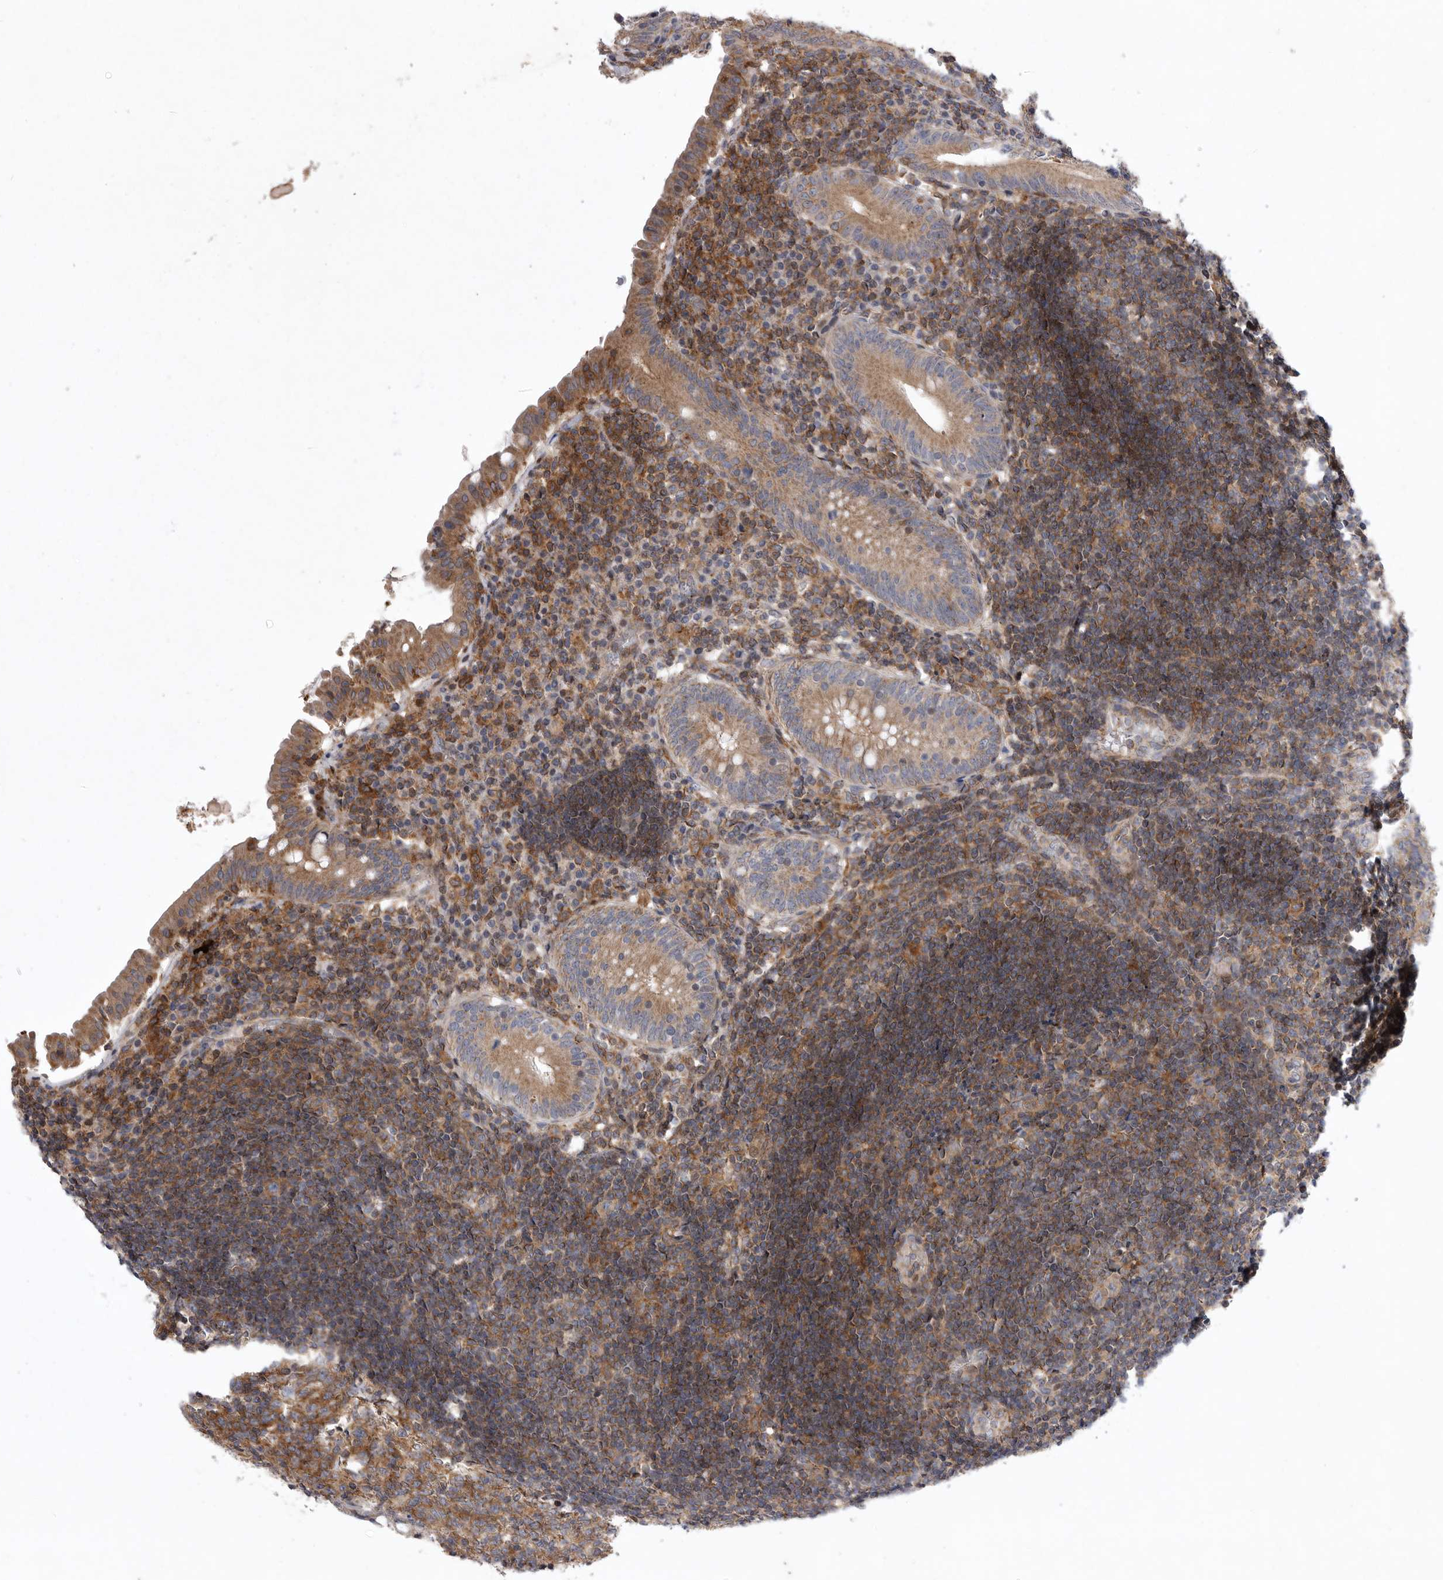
{"staining": {"intensity": "moderate", "quantity": "25%-75%", "location": "cytoplasmic/membranous"}, "tissue": "appendix", "cell_type": "Glandular cells", "image_type": "normal", "snomed": [{"axis": "morphology", "description": "Normal tissue, NOS"}, {"axis": "topography", "description": "Appendix"}], "caption": "A micrograph of appendix stained for a protein shows moderate cytoplasmic/membranous brown staining in glandular cells.", "gene": "MPZL1", "patient": {"sex": "female", "age": 54}}